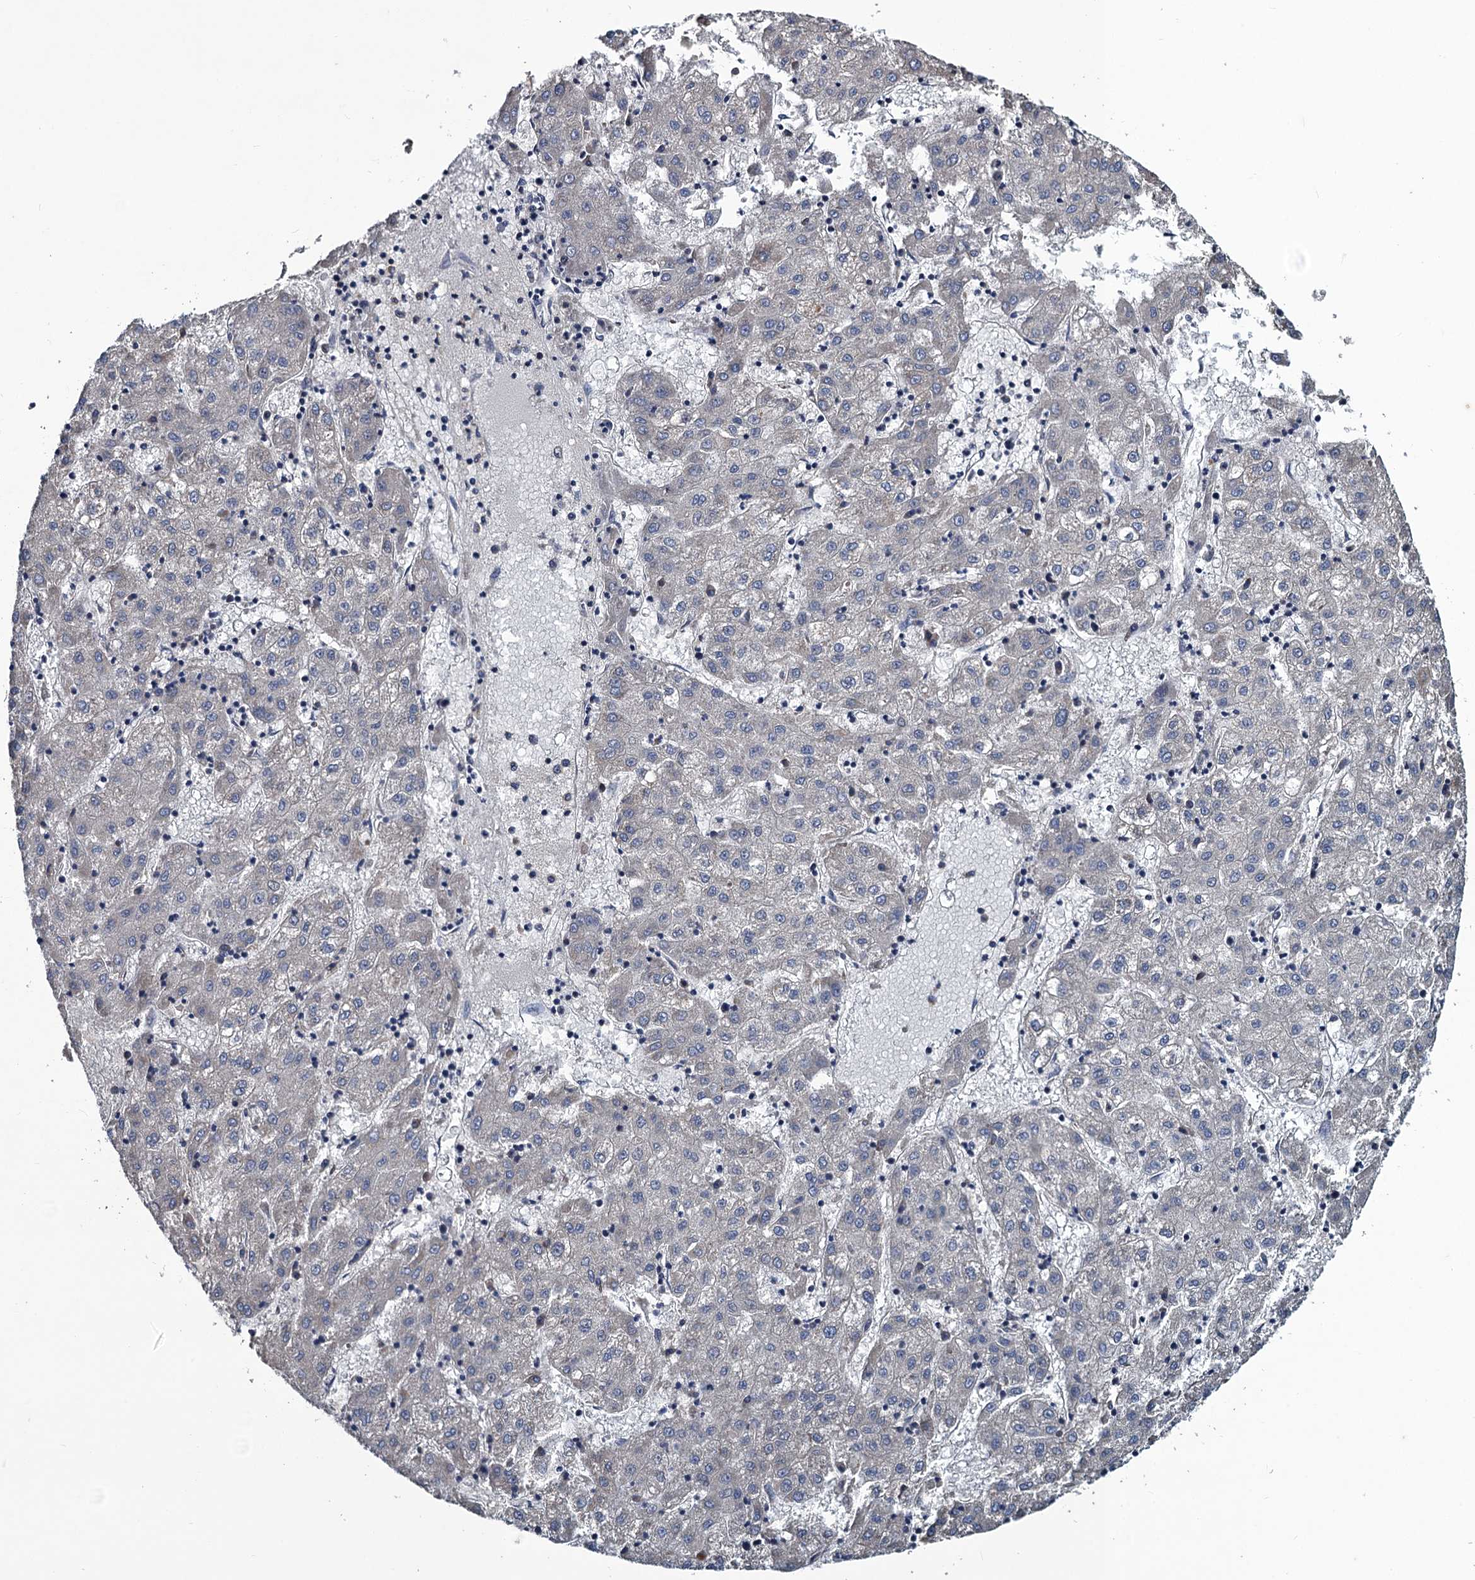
{"staining": {"intensity": "negative", "quantity": "none", "location": "none"}, "tissue": "liver cancer", "cell_type": "Tumor cells", "image_type": "cancer", "snomed": [{"axis": "morphology", "description": "Carcinoma, Hepatocellular, NOS"}, {"axis": "topography", "description": "Liver"}], "caption": "A micrograph of liver cancer stained for a protein reveals no brown staining in tumor cells.", "gene": "SNAP29", "patient": {"sex": "male", "age": 72}}